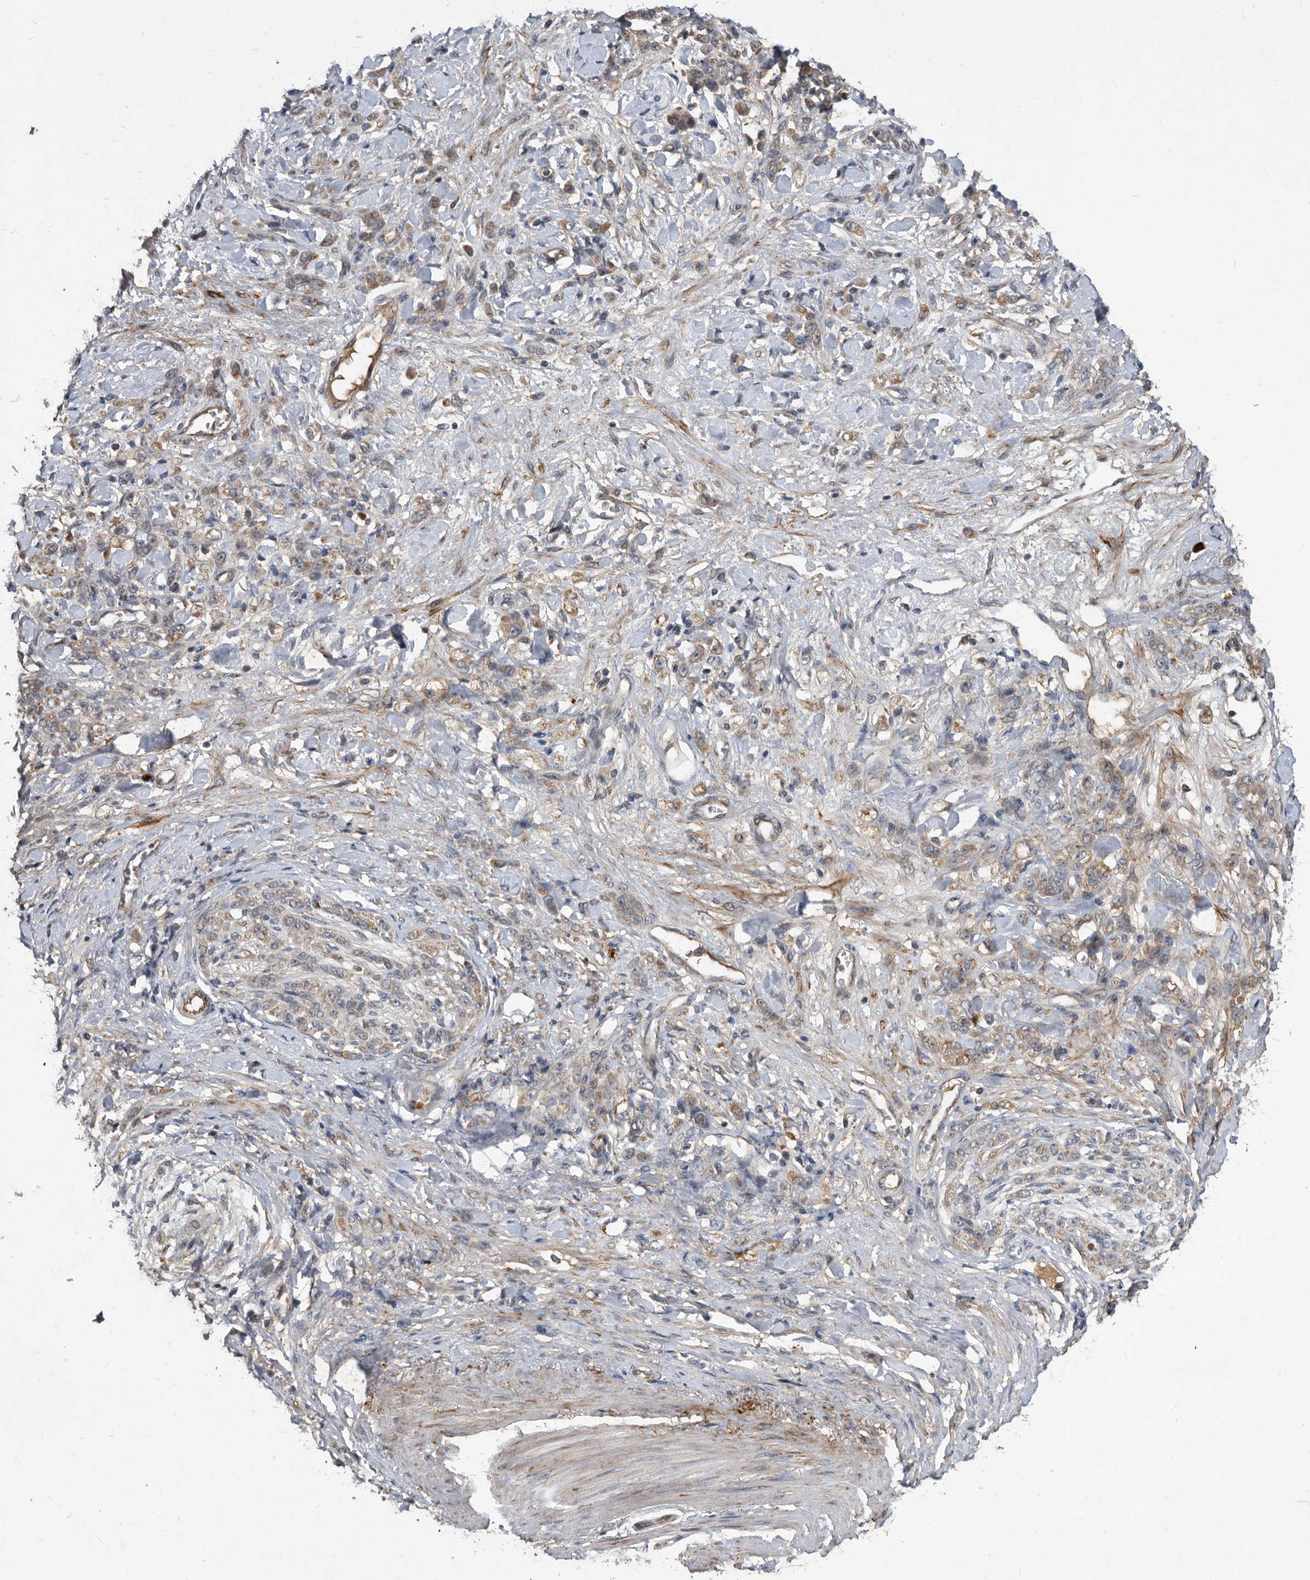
{"staining": {"intensity": "weak", "quantity": ">75%", "location": "cytoplasmic/membranous"}, "tissue": "stomach cancer", "cell_type": "Tumor cells", "image_type": "cancer", "snomed": [{"axis": "morphology", "description": "Normal tissue, NOS"}, {"axis": "morphology", "description": "Adenocarcinoma, NOS"}, {"axis": "topography", "description": "Stomach"}], "caption": "The immunohistochemical stain highlights weak cytoplasmic/membranous expression in tumor cells of adenocarcinoma (stomach) tissue. The protein of interest is stained brown, and the nuclei are stained in blue (DAB IHC with brightfield microscopy, high magnification).", "gene": "PI15", "patient": {"sex": "male", "age": 82}}